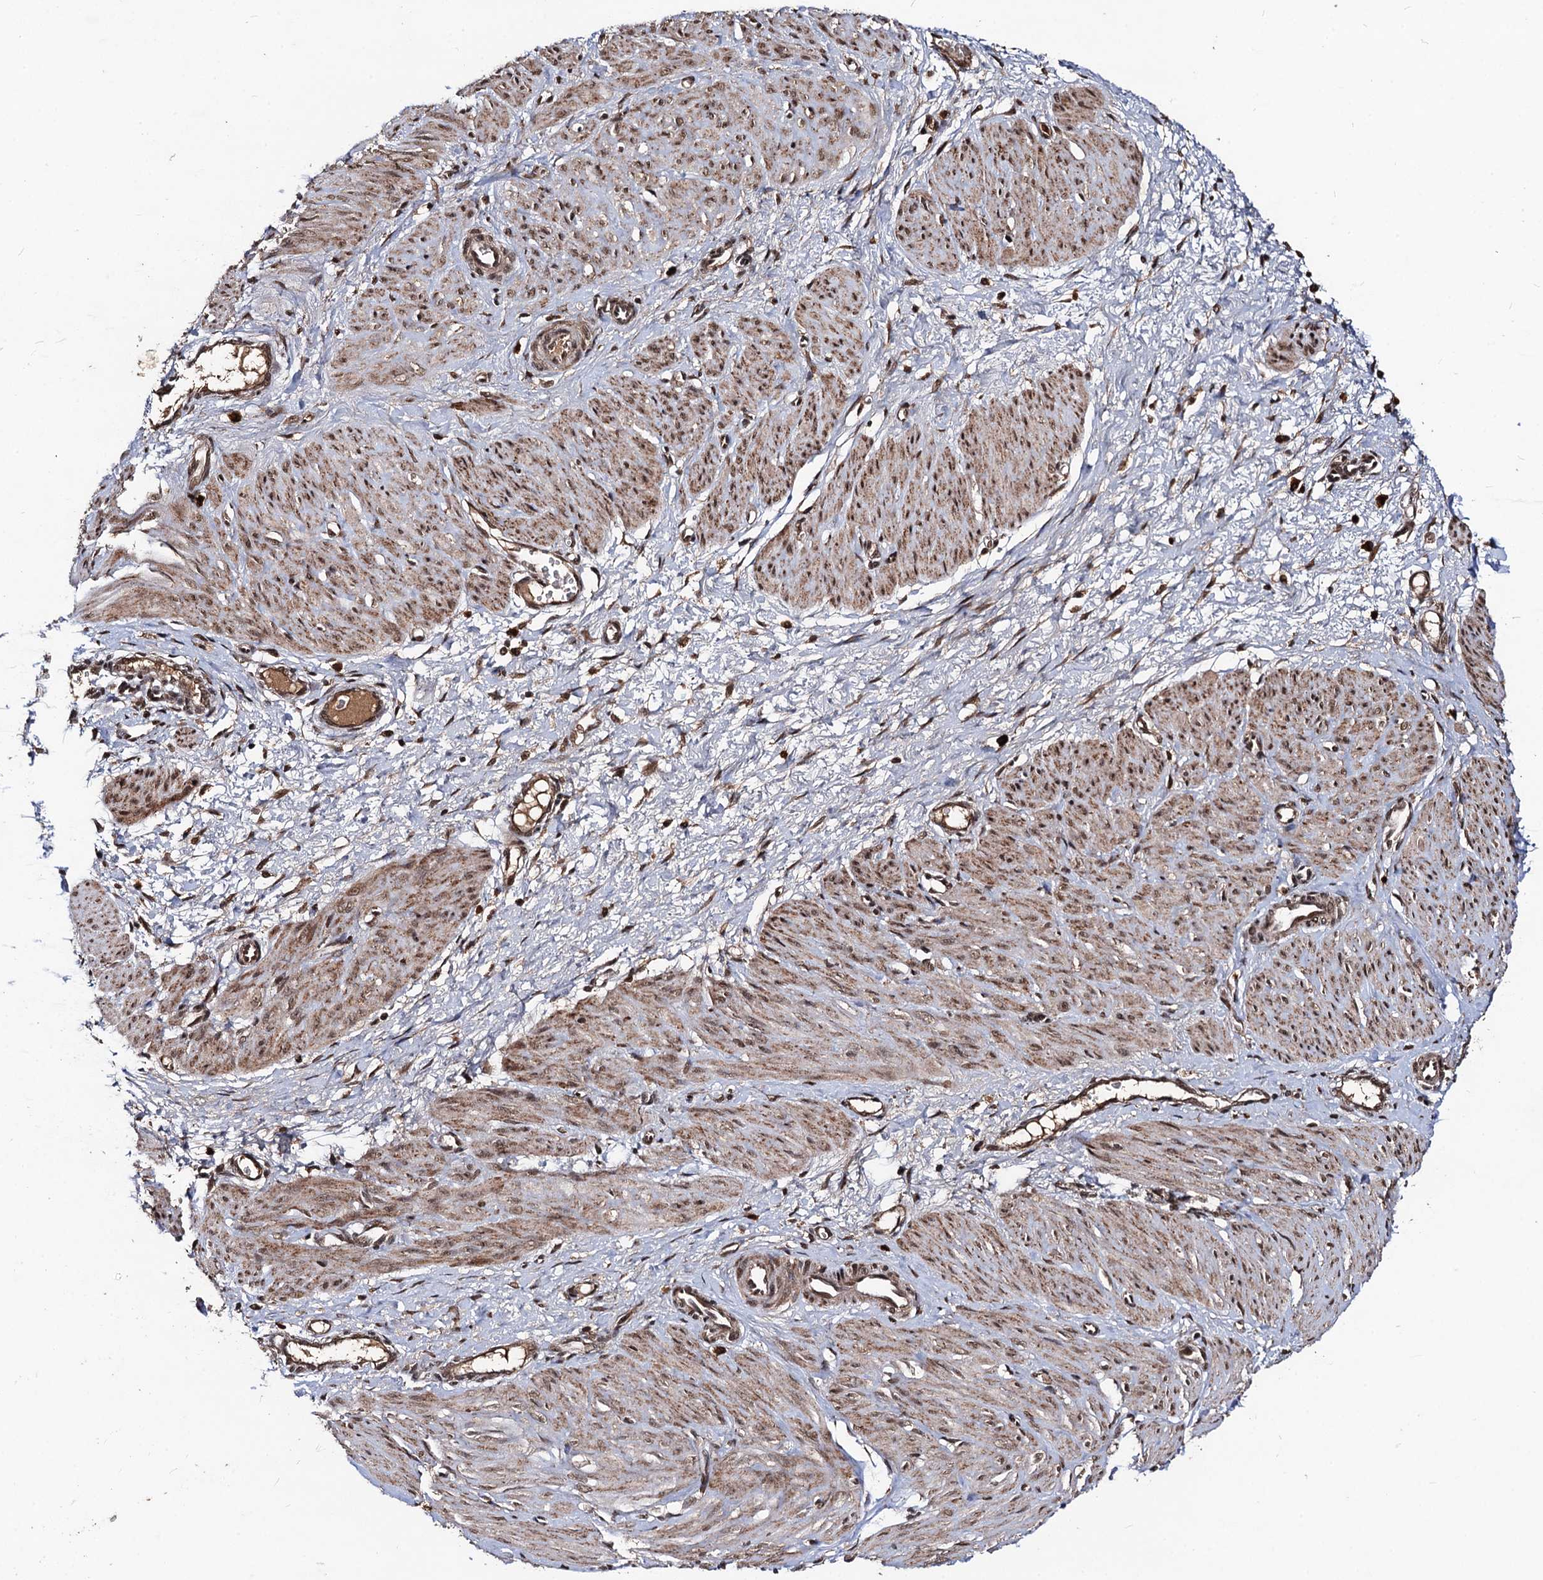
{"staining": {"intensity": "moderate", "quantity": ">75%", "location": "cytoplasmic/membranous,nuclear"}, "tissue": "smooth muscle", "cell_type": "Smooth muscle cells", "image_type": "normal", "snomed": [{"axis": "morphology", "description": "Normal tissue, NOS"}, {"axis": "topography", "description": "Endometrium"}], "caption": "Brown immunohistochemical staining in unremarkable smooth muscle shows moderate cytoplasmic/membranous,nuclear expression in about >75% of smooth muscle cells.", "gene": "SFSWAP", "patient": {"sex": "female", "age": 33}}